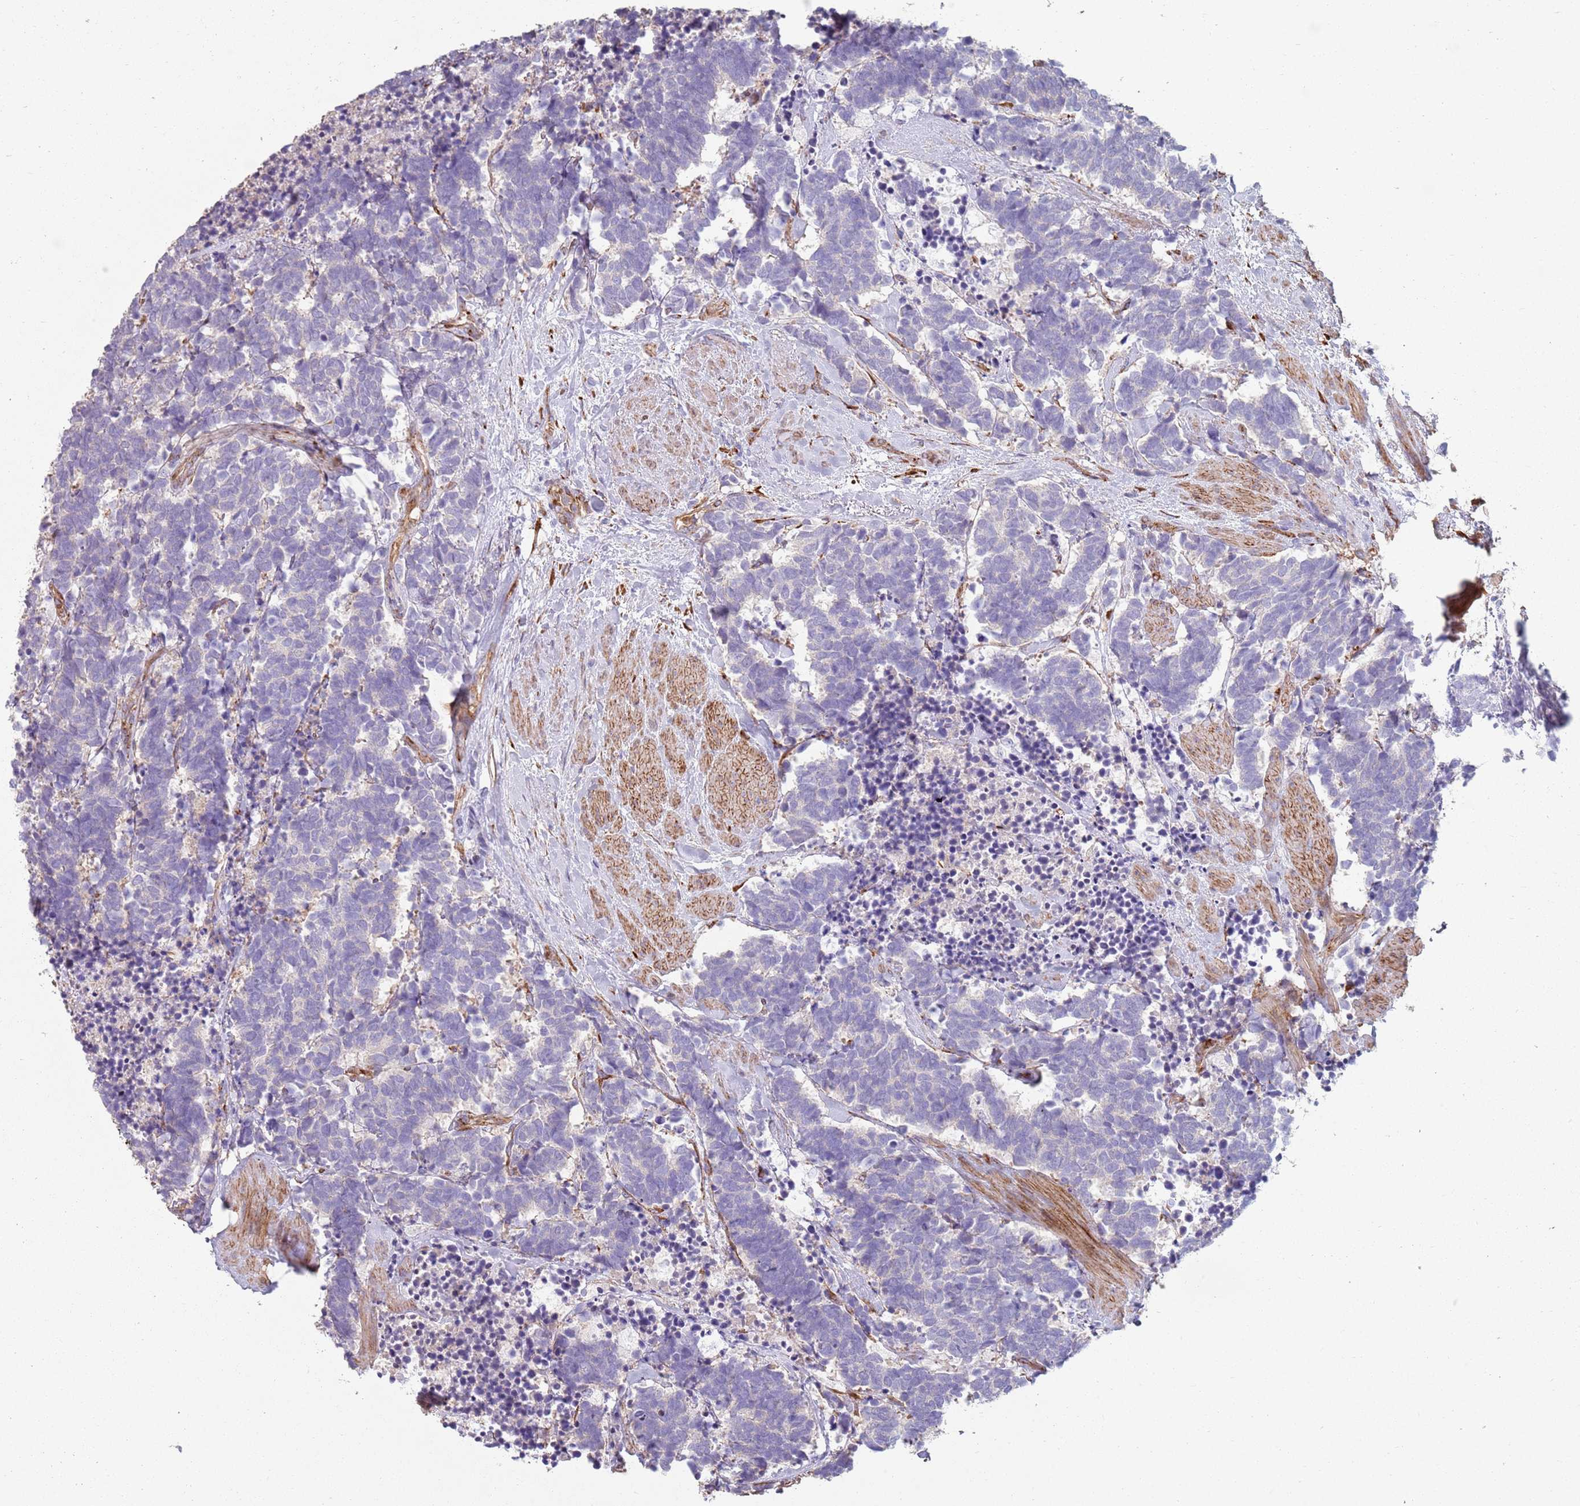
{"staining": {"intensity": "negative", "quantity": "none", "location": "none"}, "tissue": "carcinoid", "cell_type": "Tumor cells", "image_type": "cancer", "snomed": [{"axis": "morphology", "description": "Carcinoma, NOS"}, {"axis": "morphology", "description": "Carcinoid, malignant, NOS"}, {"axis": "topography", "description": "Prostate"}], "caption": "IHC of human carcinoid displays no staining in tumor cells.", "gene": "PHLPP2", "patient": {"sex": "male", "age": 57}}